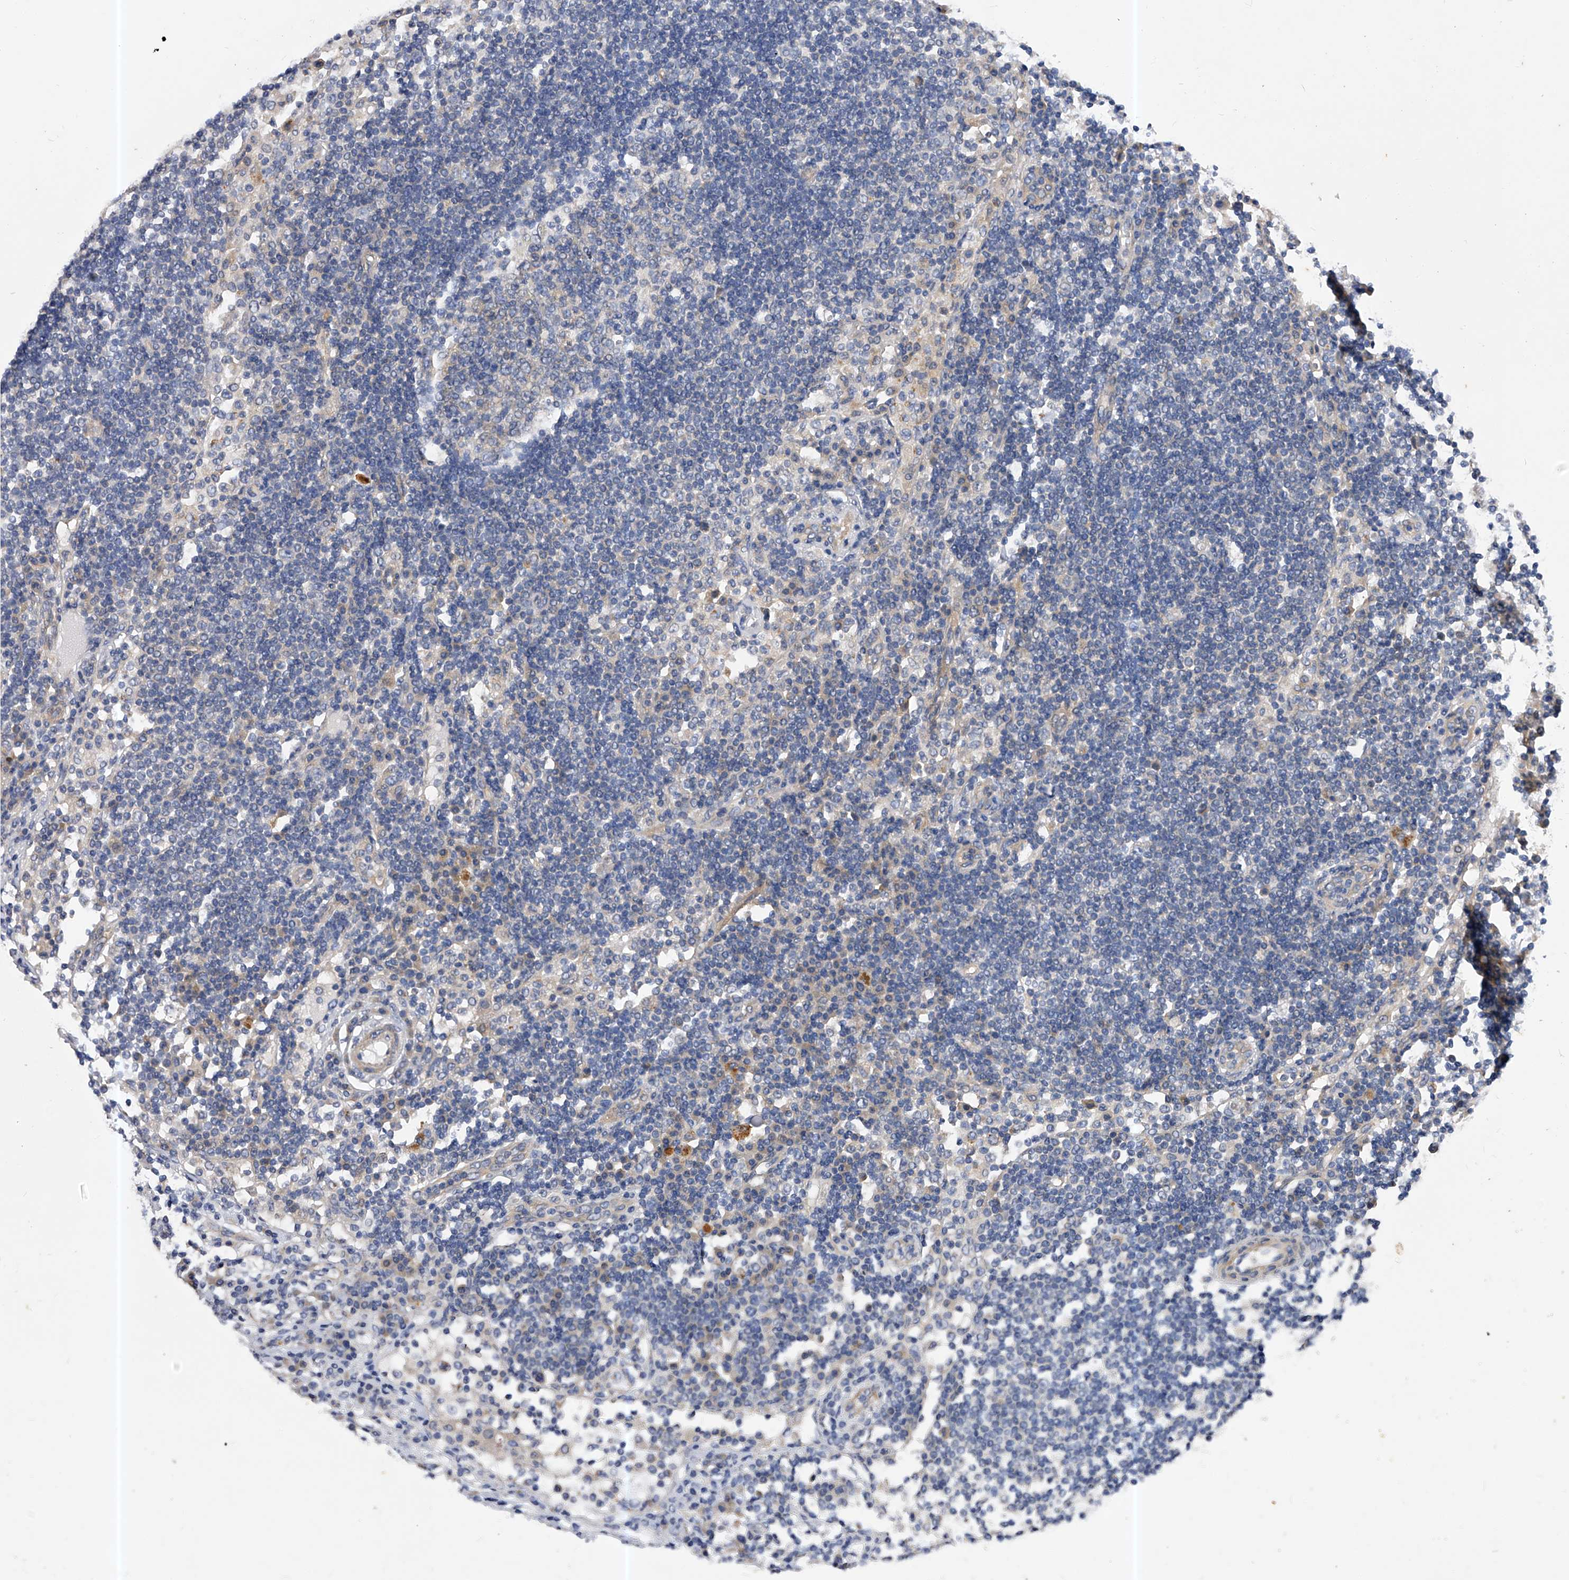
{"staining": {"intensity": "negative", "quantity": "none", "location": "none"}, "tissue": "lymph node", "cell_type": "Germinal center cells", "image_type": "normal", "snomed": [{"axis": "morphology", "description": "Normal tissue, NOS"}, {"axis": "topography", "description": "Lymph node"}], "caption": "Unremarkable lymph node was stained to show a protein in brown. There is no significant staining in germinal center cells. Brightfield microscopy of immunohistochemistry (IHC) stained with DAB (3,3'-diaminobenzidine) (brown) and hematoxylin (blue), captured at high magnification.", "gene": "PPP5C", "patient": {"sex": "female", "age": 53}}